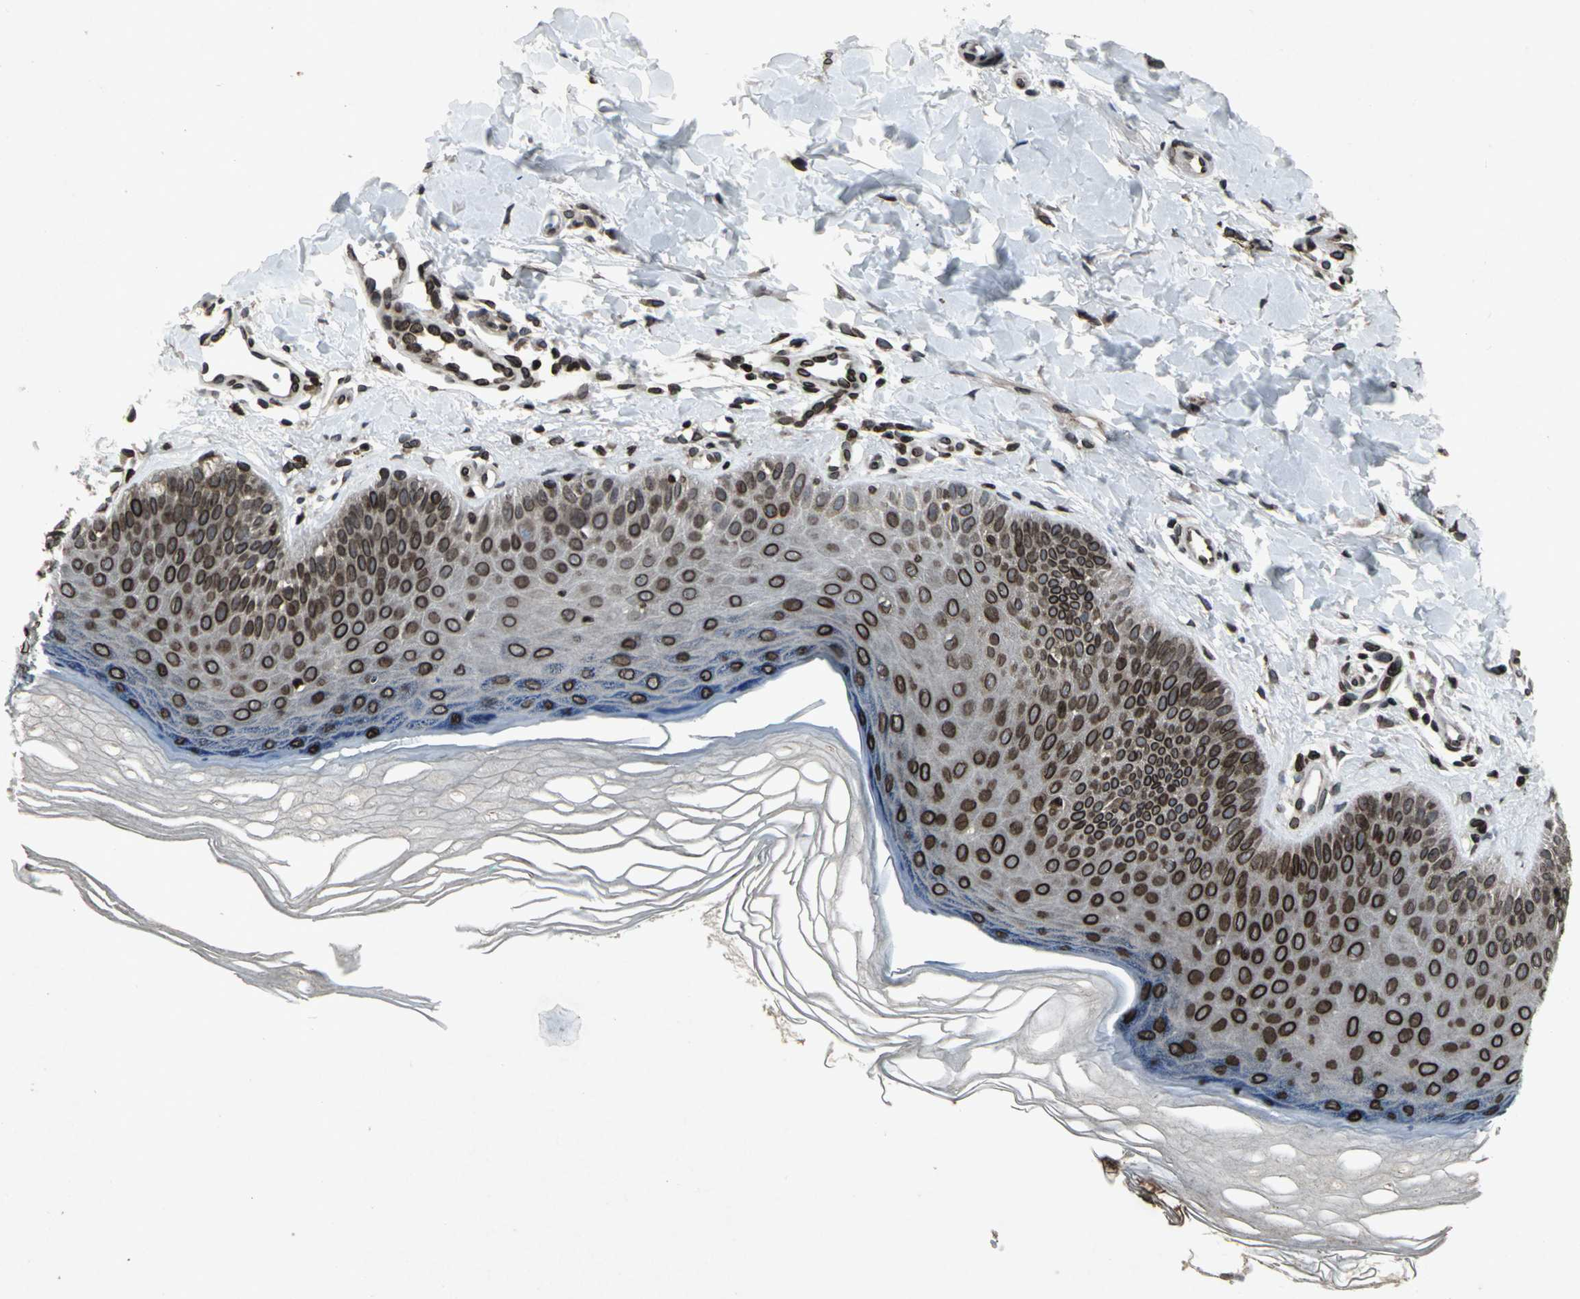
{"staining": {"intensity": "strong", "quantity": ">75%", "location": "cytoplasmic/membranous,nuclear"}, "tissue": "skin", "cell_type": "Fibroblasts", "image_type": "normal", "snomed": [{"axis": "morphology", "description": "Normal tissue, NOS"}, {"axis": "topography", "description": "Skin"}], "caption": "High-magnification brightfield microscopy of benign skin stained with DAB (3,3'-diaminobenzidine) (brown) and counterstained with hematoxylin (blue). fibroblasts exhibit strong cytoplasmic/membranous,nuclear expression is seen in about>75% of cells.", "gene": "SH2B3", "patient": {"sex": "male", "age": 26}}